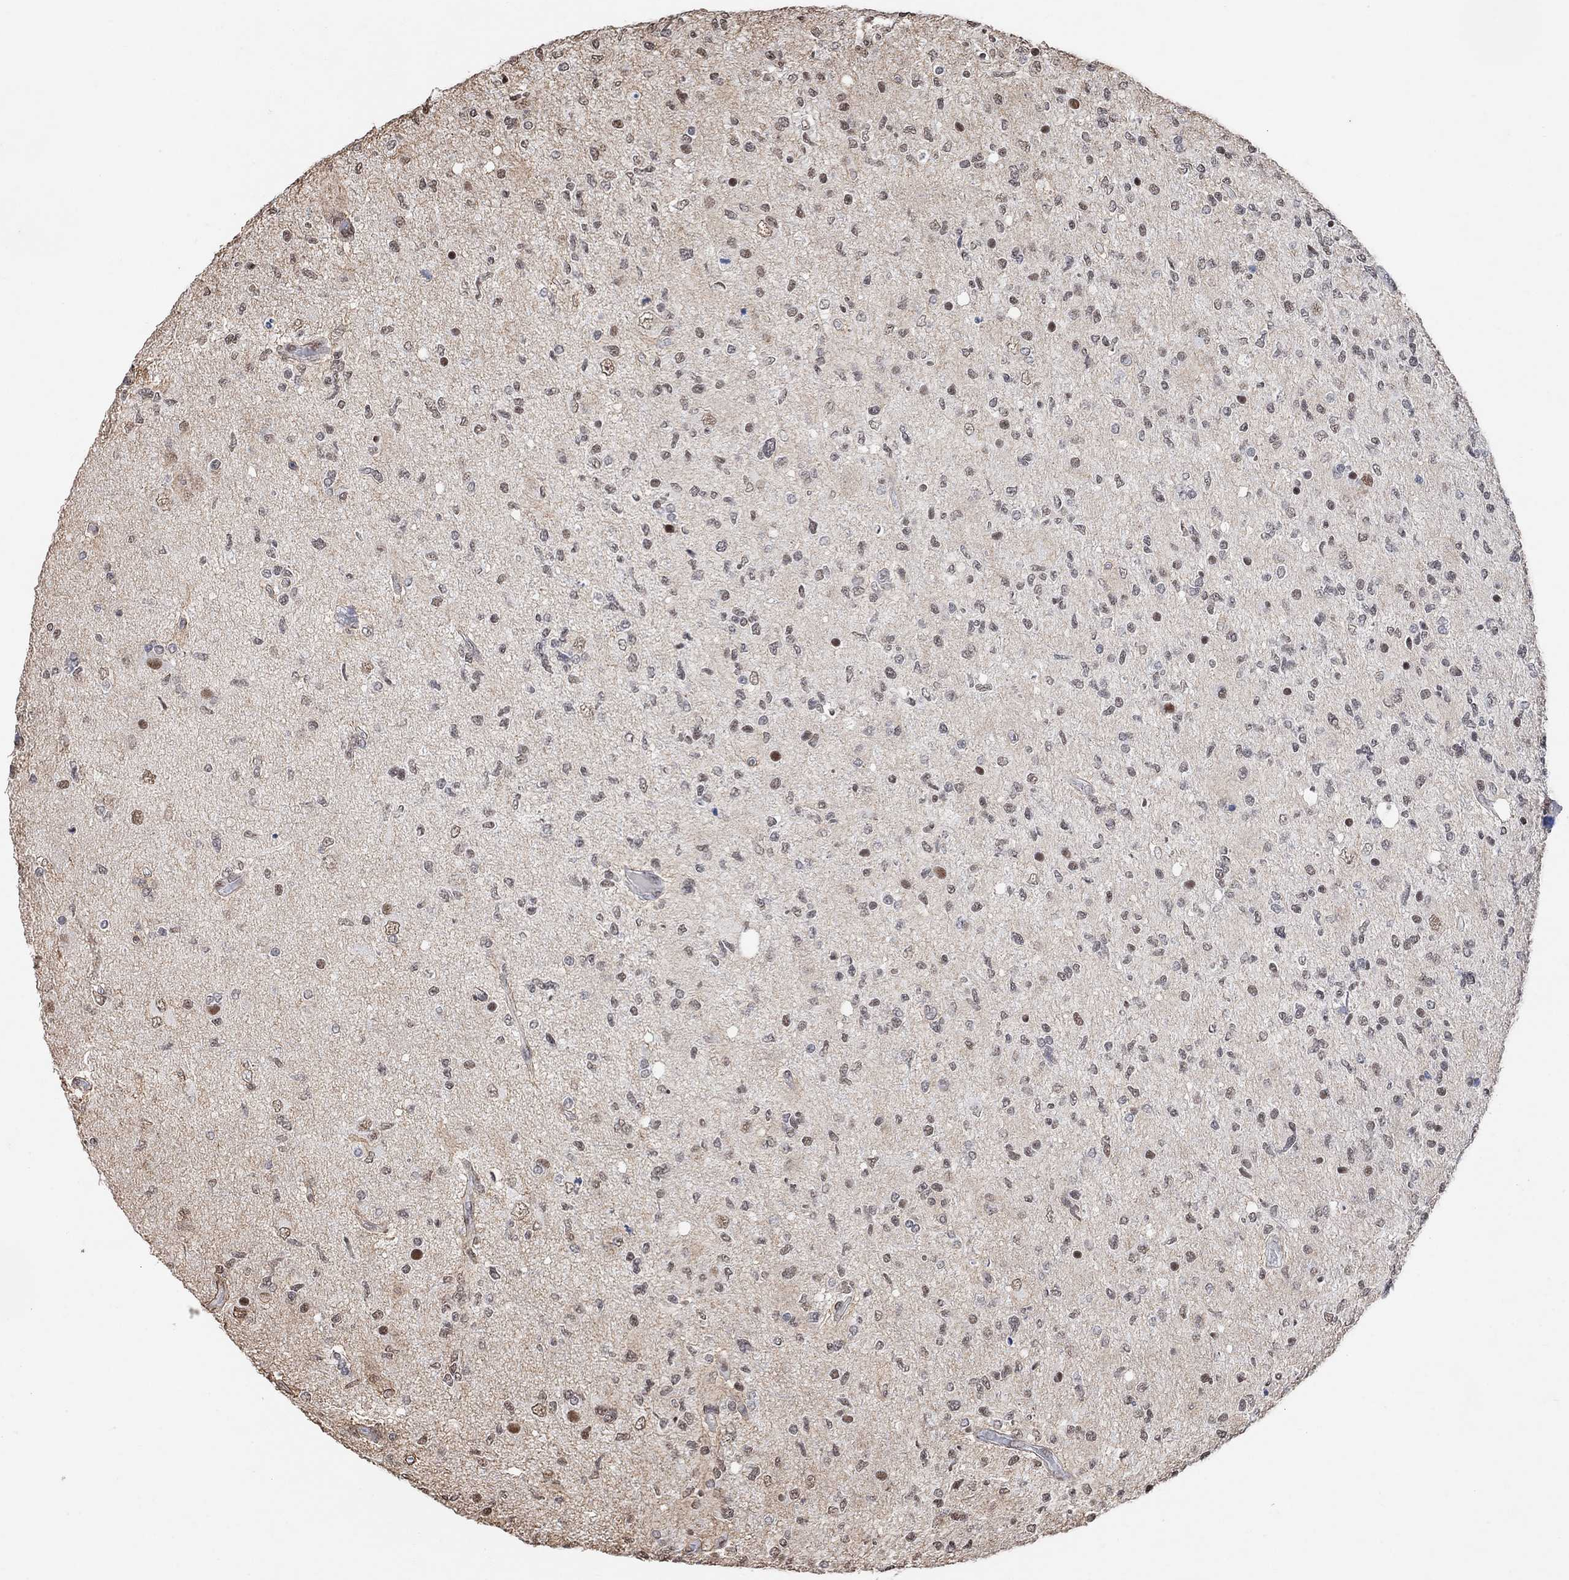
{"staining": {"intensity": "negative", "quantity": "none", "location": "none"}, "tissue": "glioma", "cell_type": "Tumor cells", "image_type": "cancer", "snomed": [{"axis": "morphology", "description": "Glioma, malignant, High grade"}, {"axis": "topography", "description": "Cerebral cortex"}], "caption": "Immunohistochemistry of glioma displays no staining in tumor cells. (Stains: DAB (3,3'-diaminobenzidine) immunohistochemistry (IHC) with hematoxylin counter stain, Microscopy: brightfield microscopy at high magnification).", "gene": "USP39", "patient": {"sex": "male", "age": 70}}